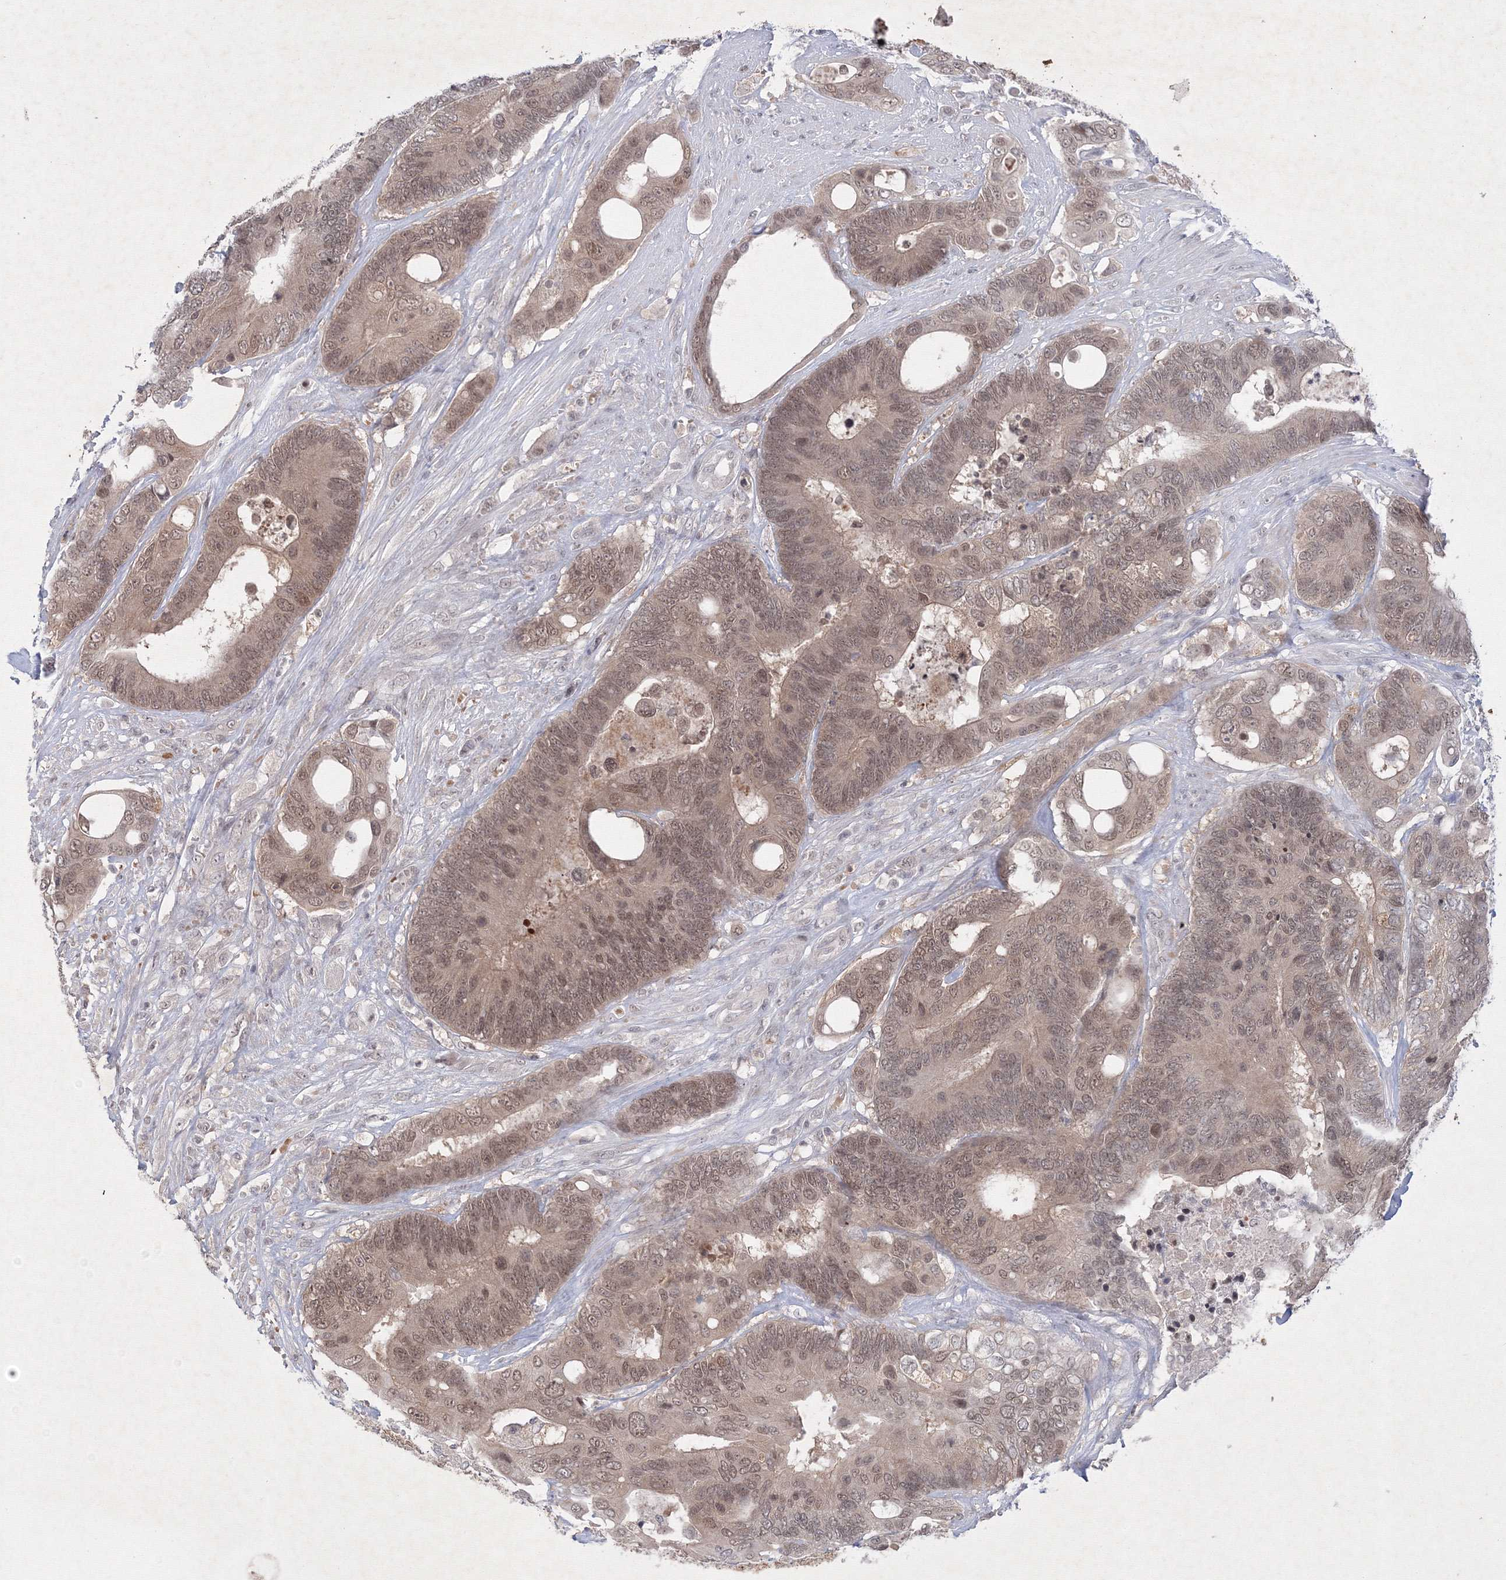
{"staining": {"intensity": "moderate", "quantity": ">75%", "location": "nuclear"}, "tissue": "colorectal cancer", "cell_type": "Tumor cells", "image_type": "cancer", "snomed": [{"axis": "morphology", "description": "Adenocarcinoma, NOS"}, {"axis": "topography", "description": "Rectum"}], "caption": "Human colorectal cancer stained with a protein marker exhibits moderate staining in tumor cells.", "gene": "NXPE3", "patient": {"sex": "male", "age": 55}}